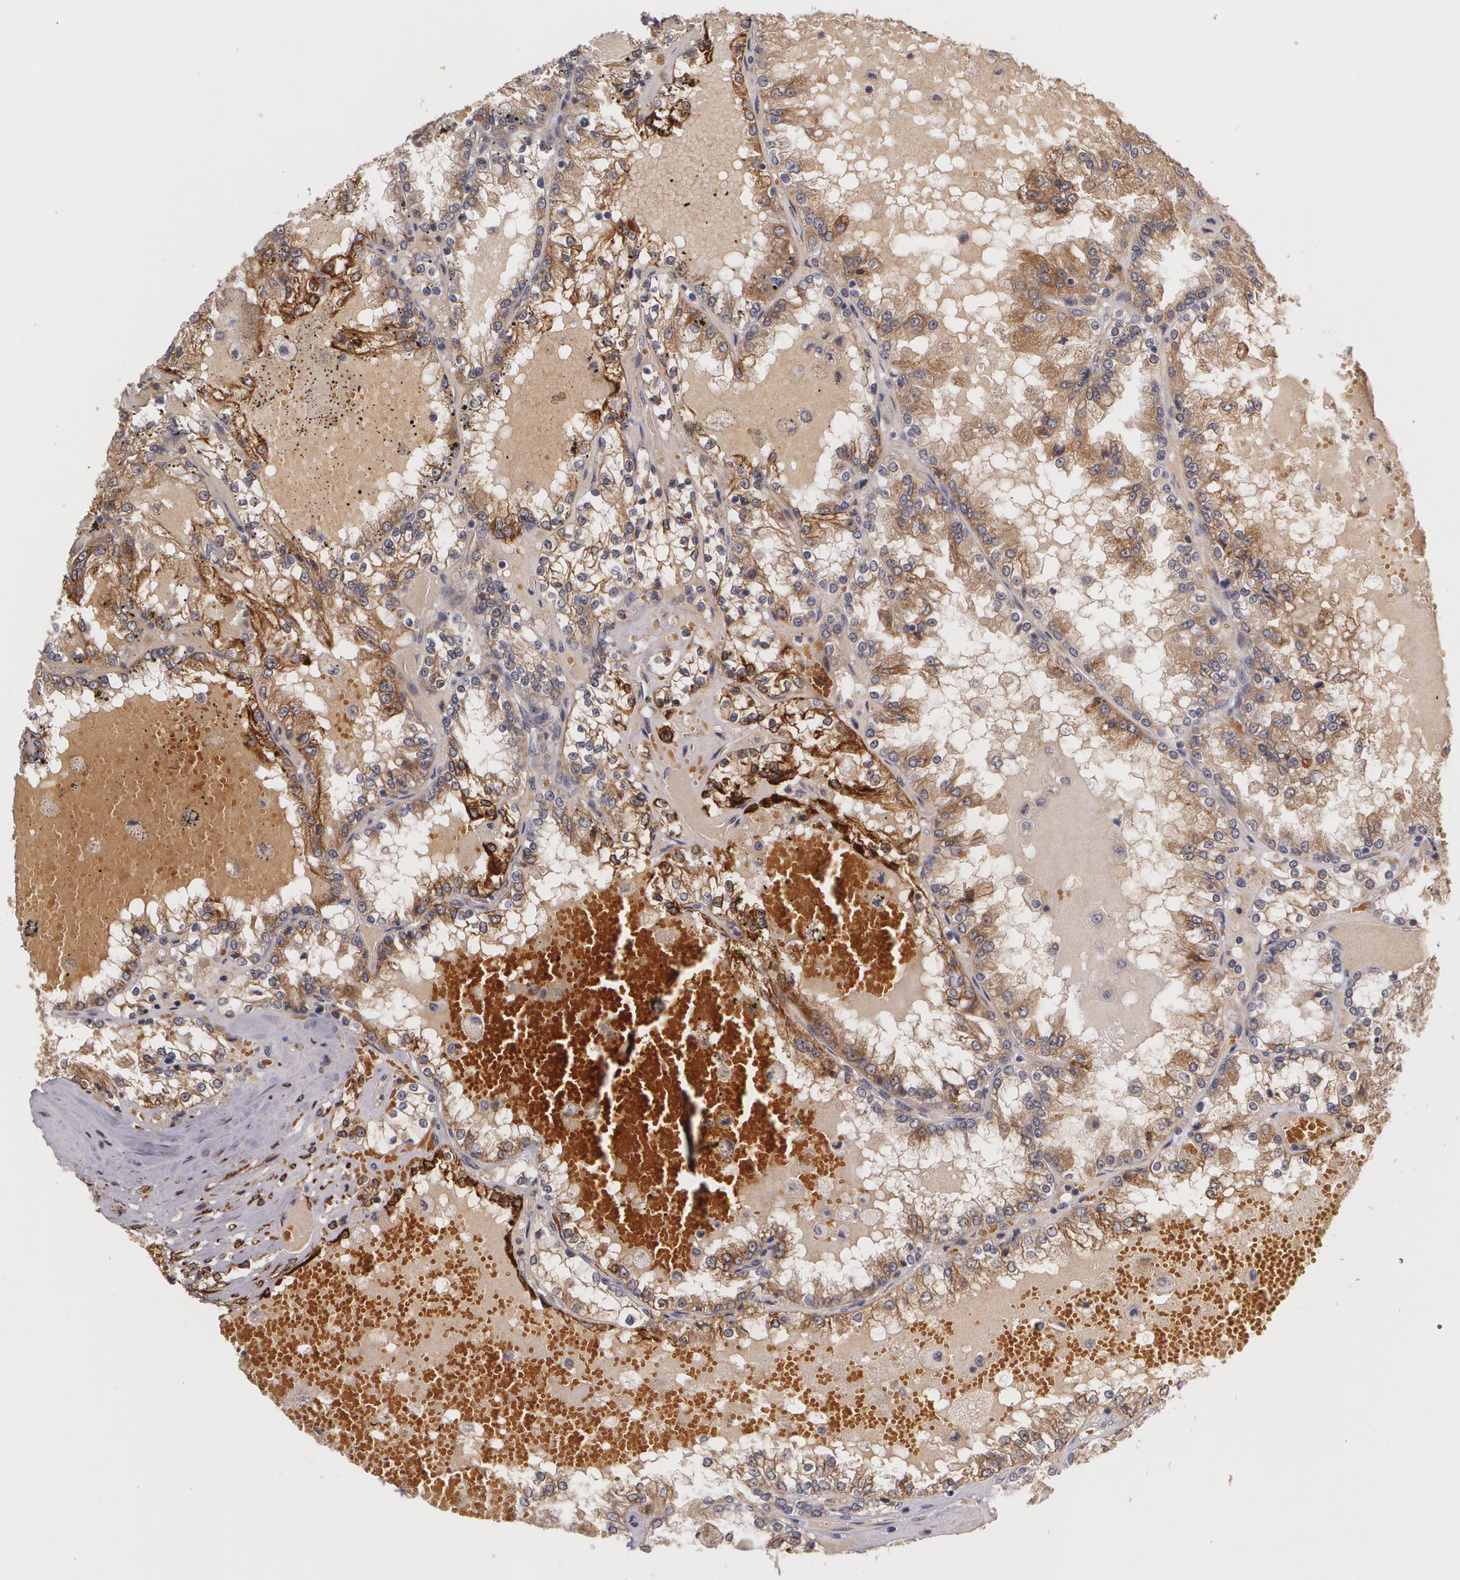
{"staining": {"intensity": "moderate", "quantity": ">75%", "location": "cytoplasmic/membranous"}, "tissue": "renal cancer", "cell_type": "Tumor cells", "image_type": "cancer", "snomed": [{"axis": "morphology", "description": "Adenocarcinoma, NOS"}, {"axis": "topography", "description": "Kidney"}], "caption": "Immunohistochemical staining of renal cancer shows moderate cytoplasmic/membranous protein positivity in approximately >75% of tumor cells.", "gene": "IFNGR2", "patient": {"sex": "female", "age": 56}}